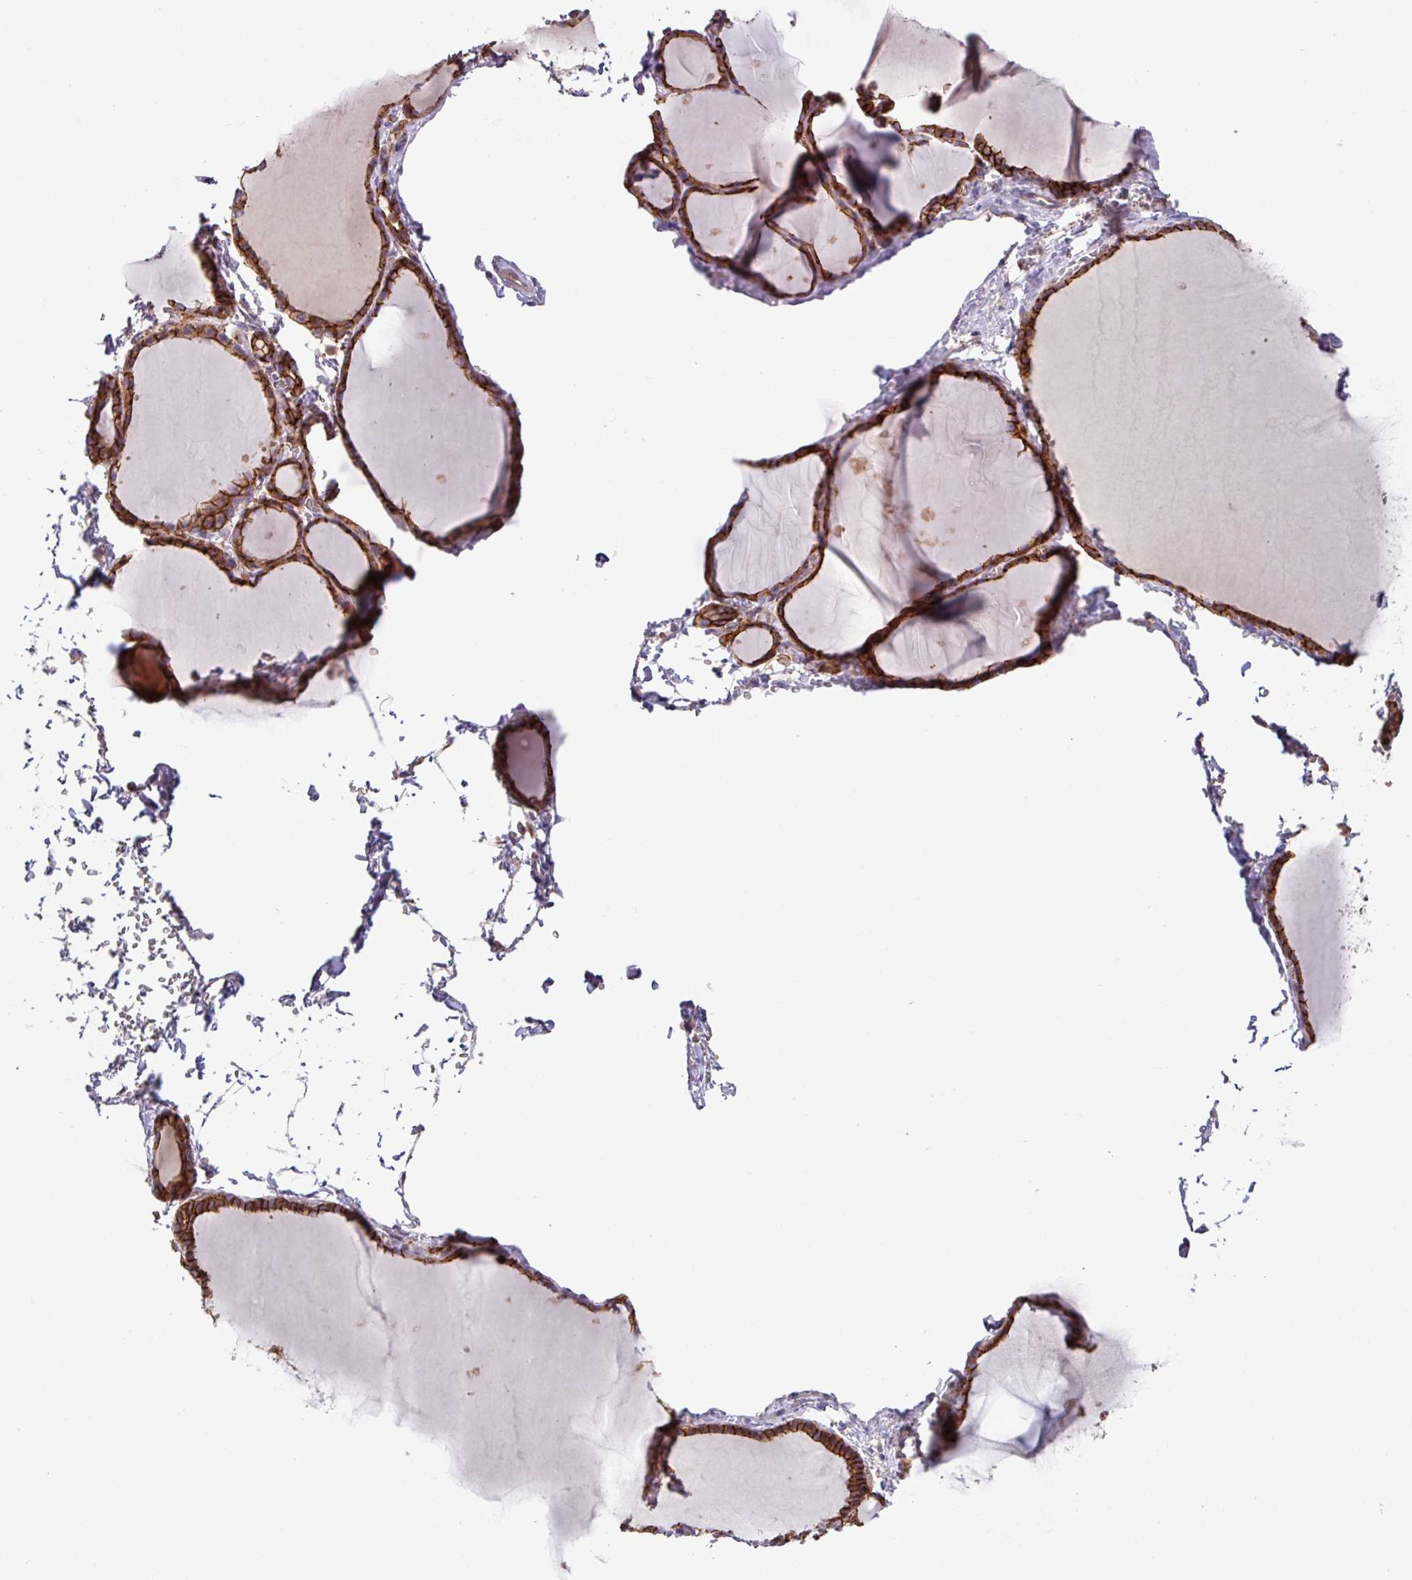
{"staining": {"intensity": "strong", "quantity": ">75%", "location": "cytoplasmic/membranous"}, "tissue": "thyroid gland", "cell_type": "Glandular cells", "image_type": "normal", "snomed": [{"axis": "morphology", "description": "Normal tissue, NOS"}, {"axis": "topography", "description": "Thyroid gland"}], "caption": "DAB immunohistochemical staining of normal thyroid gland displays strong cytoplasmic/membranous protein staining in about >75% of glandular cells.", "gene": "RIC1", "patient": {"sex": "female", "age": 49}}